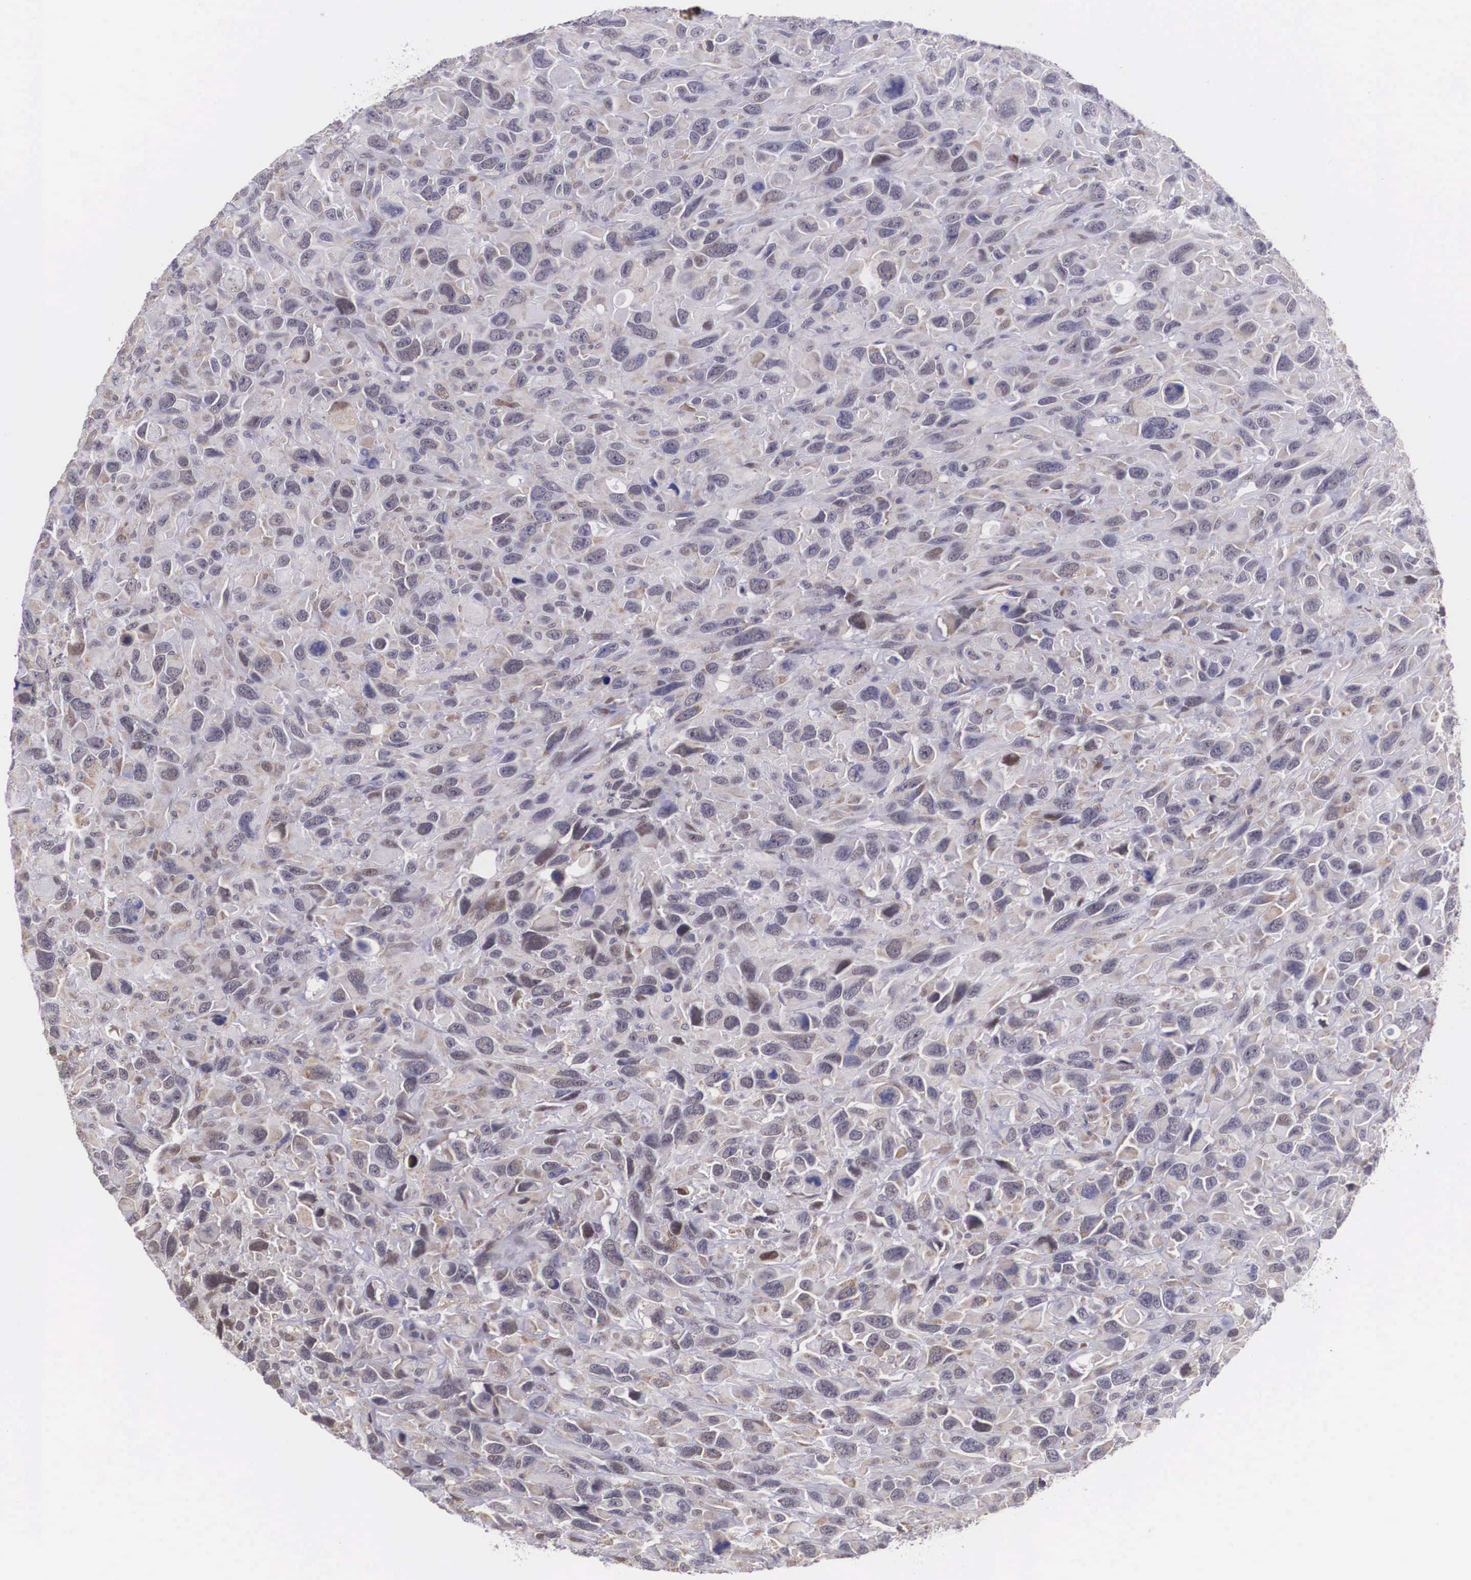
{"staining": {"intensity": "weak", "quantity": "25%-75%", "location": "cytoplasmic/membranous"}, "tissue": "renal cancer", "cell_type": "Tumor cells", "image_type": "cancer", "snomed": [{"axis": "morphology", "description": "Adenocarcinoma, NOS"}, {"axis": "topography", "description": "Kidney"}], "caption": "DAB immunohistochemical staining of human adenocarcinoma (renal) shows weak cytoplasmic/membranous protein positivity in about 25%-75% of tumor cells. Nuclei are stained in blue.", "gene": "SLC25A21", "patient": {"sex": "male", "age": 79}}